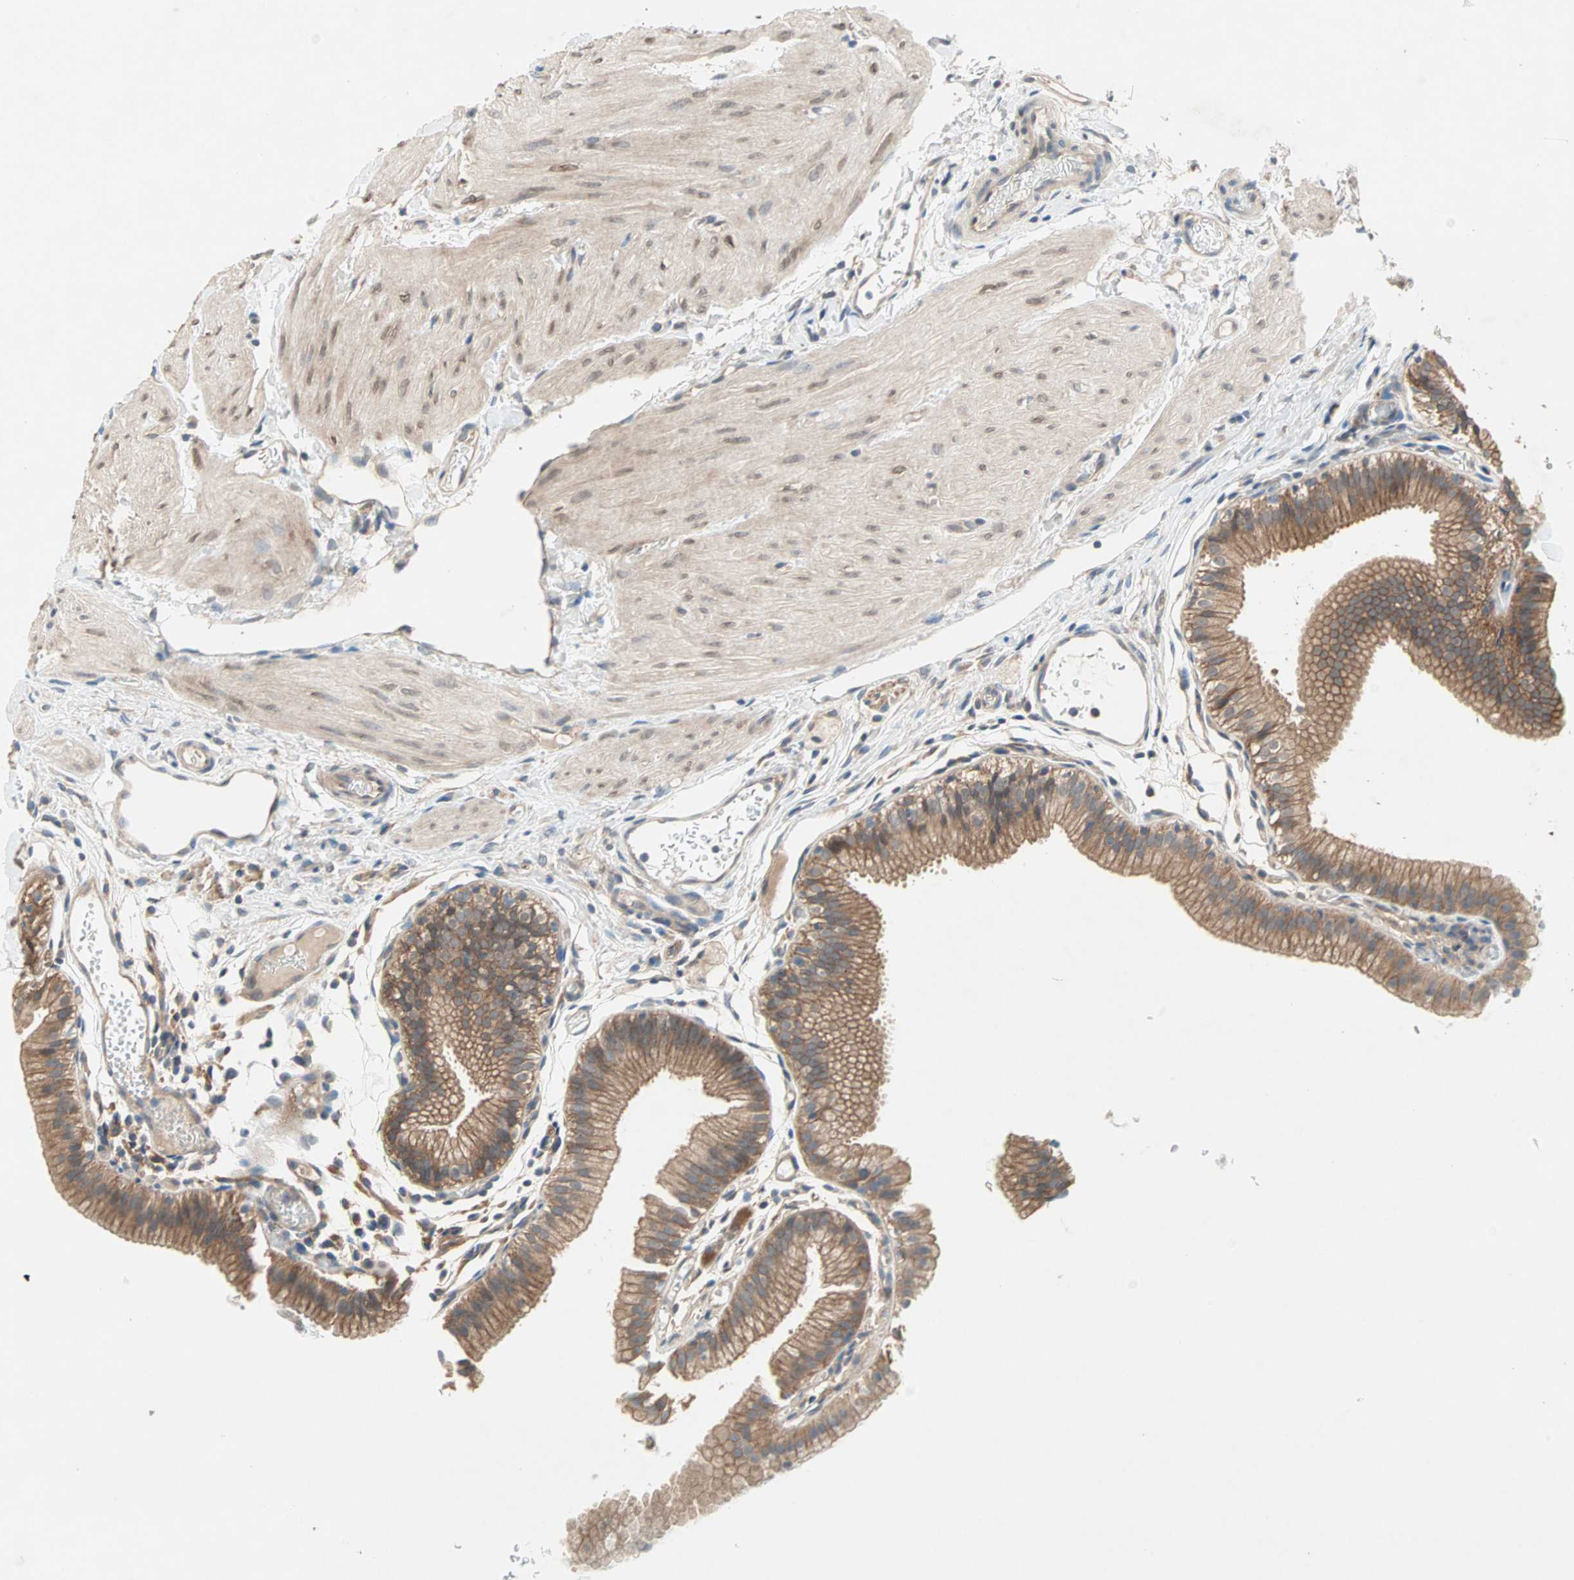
{"staining": {"intensity": "moderate", "quantity": ">75%", "location": "cytoplasmic/membranous"}, "tissue": "gallbladder", "cell_type": "Glandular cells", "image_type": "normal", "snomed": [{"axis": "morphology", "description": "Normal tissue, NOS"}, {"axis": "topography", "description": "Gallbladder"}], "caption": "Unremarkable gallbladder shows moderate cytoplasmic/membranous expression in about >75% of glandular cells, visualized by immunohistochemistry.", "gene": "PDE8A", "patient": {"sex": "female", "age": 26}}